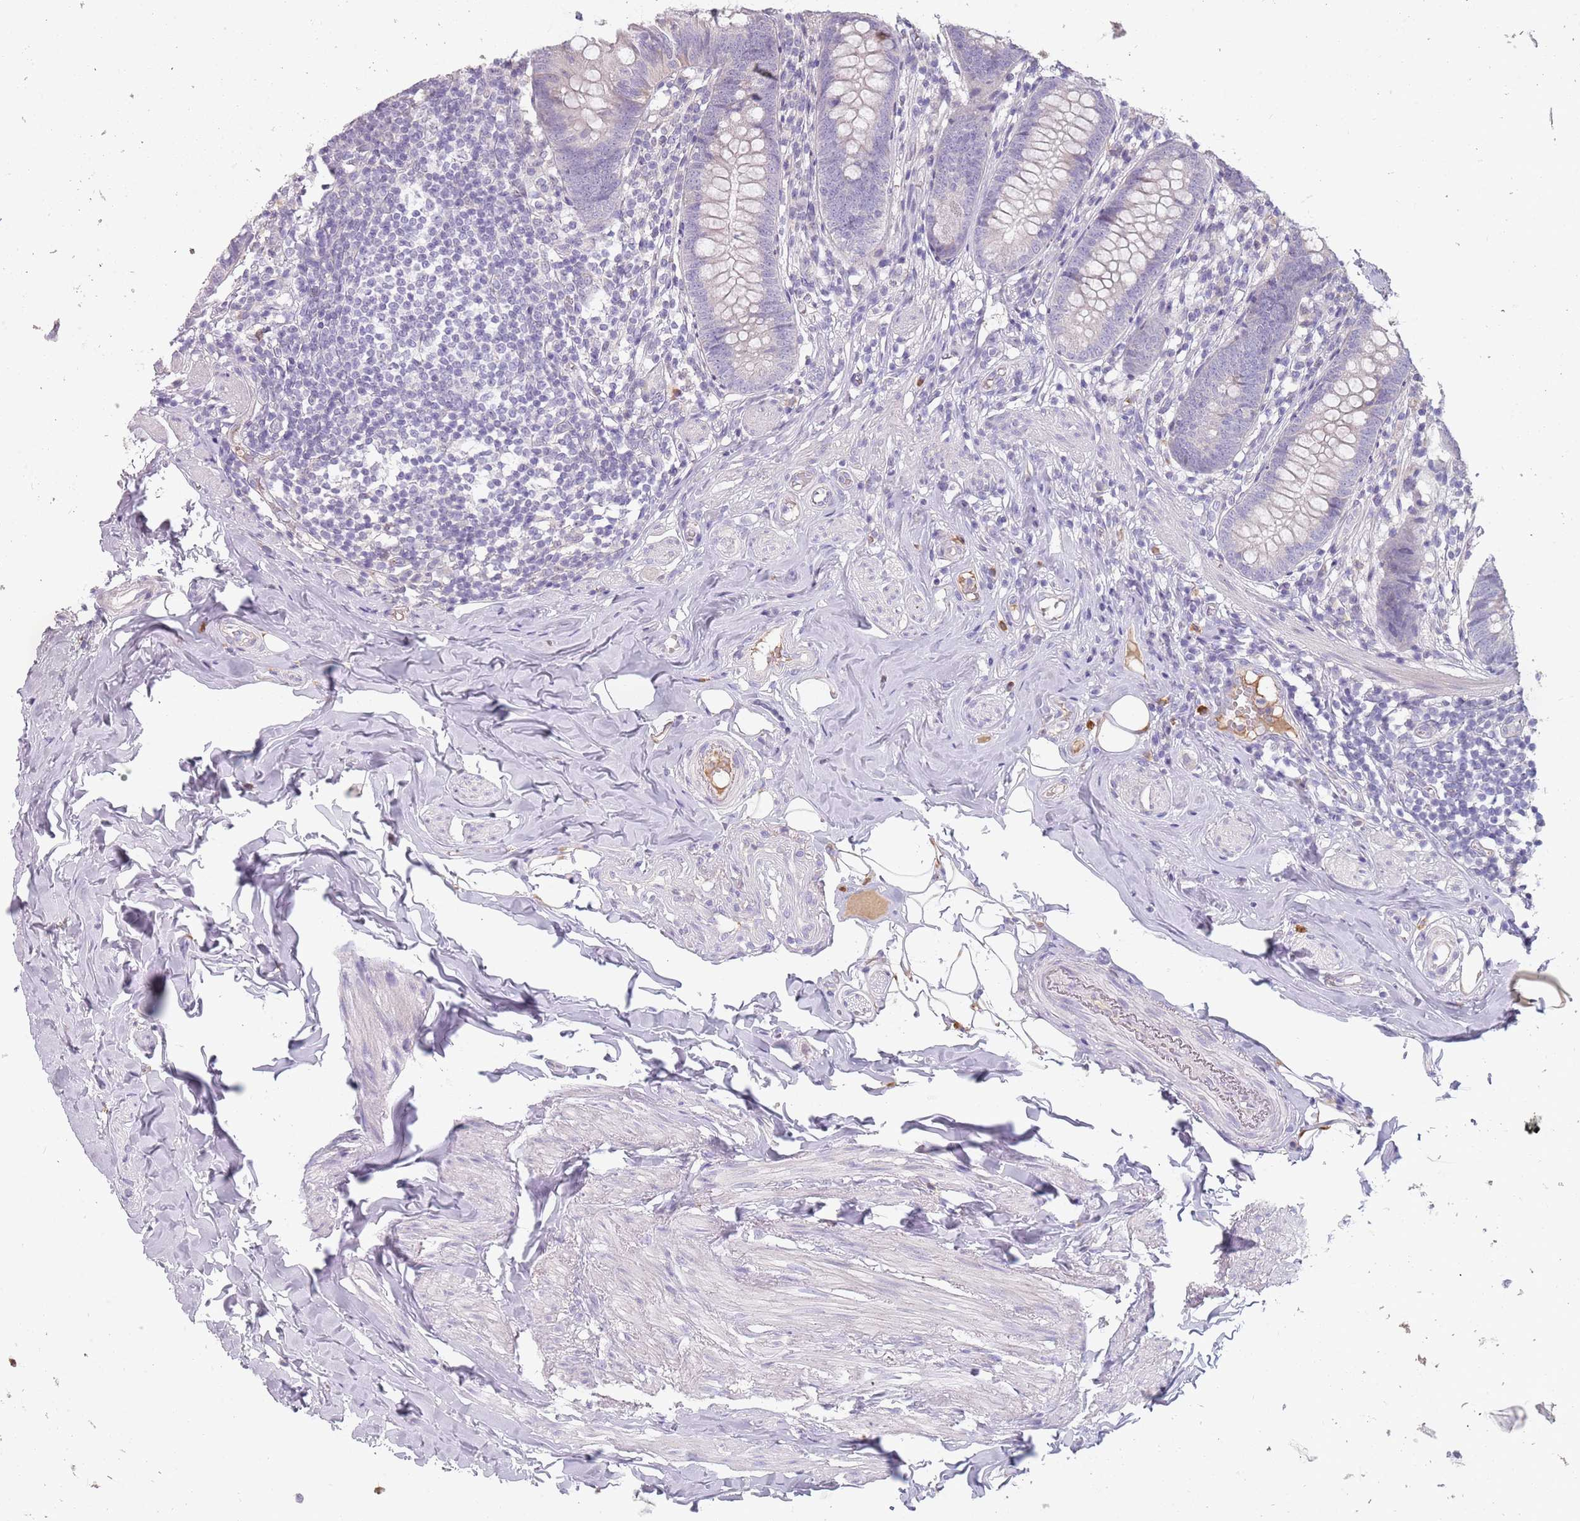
{"staining": {"intensity": "weak", "quantity": "<25%", "location": "cytoplasmic/membranous"}, "tissue": "appendix", "cell_type": "Glandular cells", "image_type": "normal", "snomed": [{"axis": "morphology", "description": "Normal tissue, NOS"}, {"axis": "topography", "description": "Appendix"}], "caption": "This is an immunohistochemistry histopathology image of normal appendix. There is no expression in glandular cells.", "gene": "DDX4", "patient": {"sex": "female", "age": 62}}